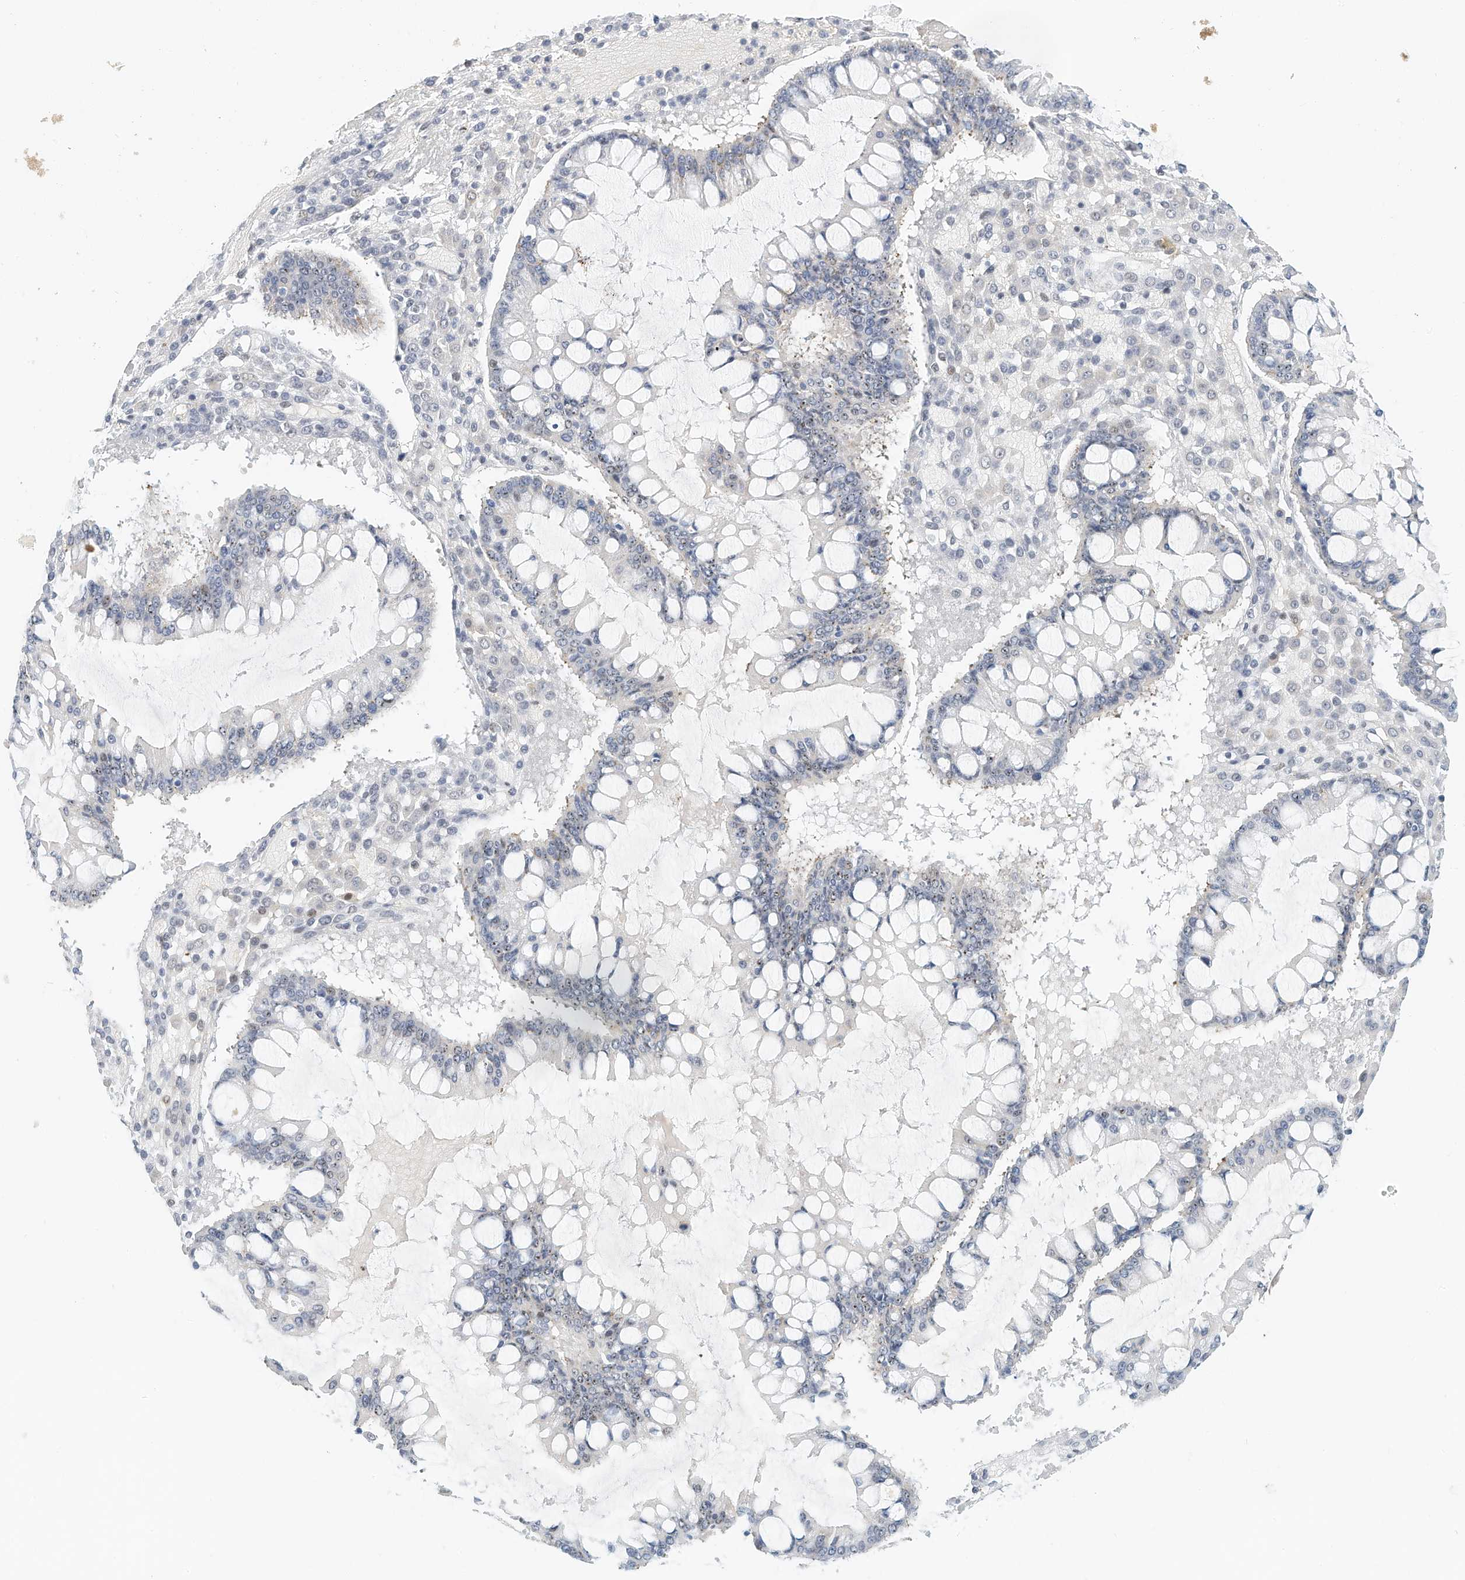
{"staining": {"intensity": "negative", "quantity": "none", "location": "none"}, "tissue": "ovarian cancer", "cell_type": "Tumor cells", "image_type": "cancer", "snomed": [{"axis": "morphology", "description": "Cystadenocarcinoma, mucinous, NOS"}, {"axis": "topography", "description": "Ovary"}], "caption": "An IHC histopathology image of ovarian cancer is shown. There is no staining in tumor cells of ovarian cancer.", "gene": "ARHGAP28", "patient": {"sex": "female", "age": 73}}